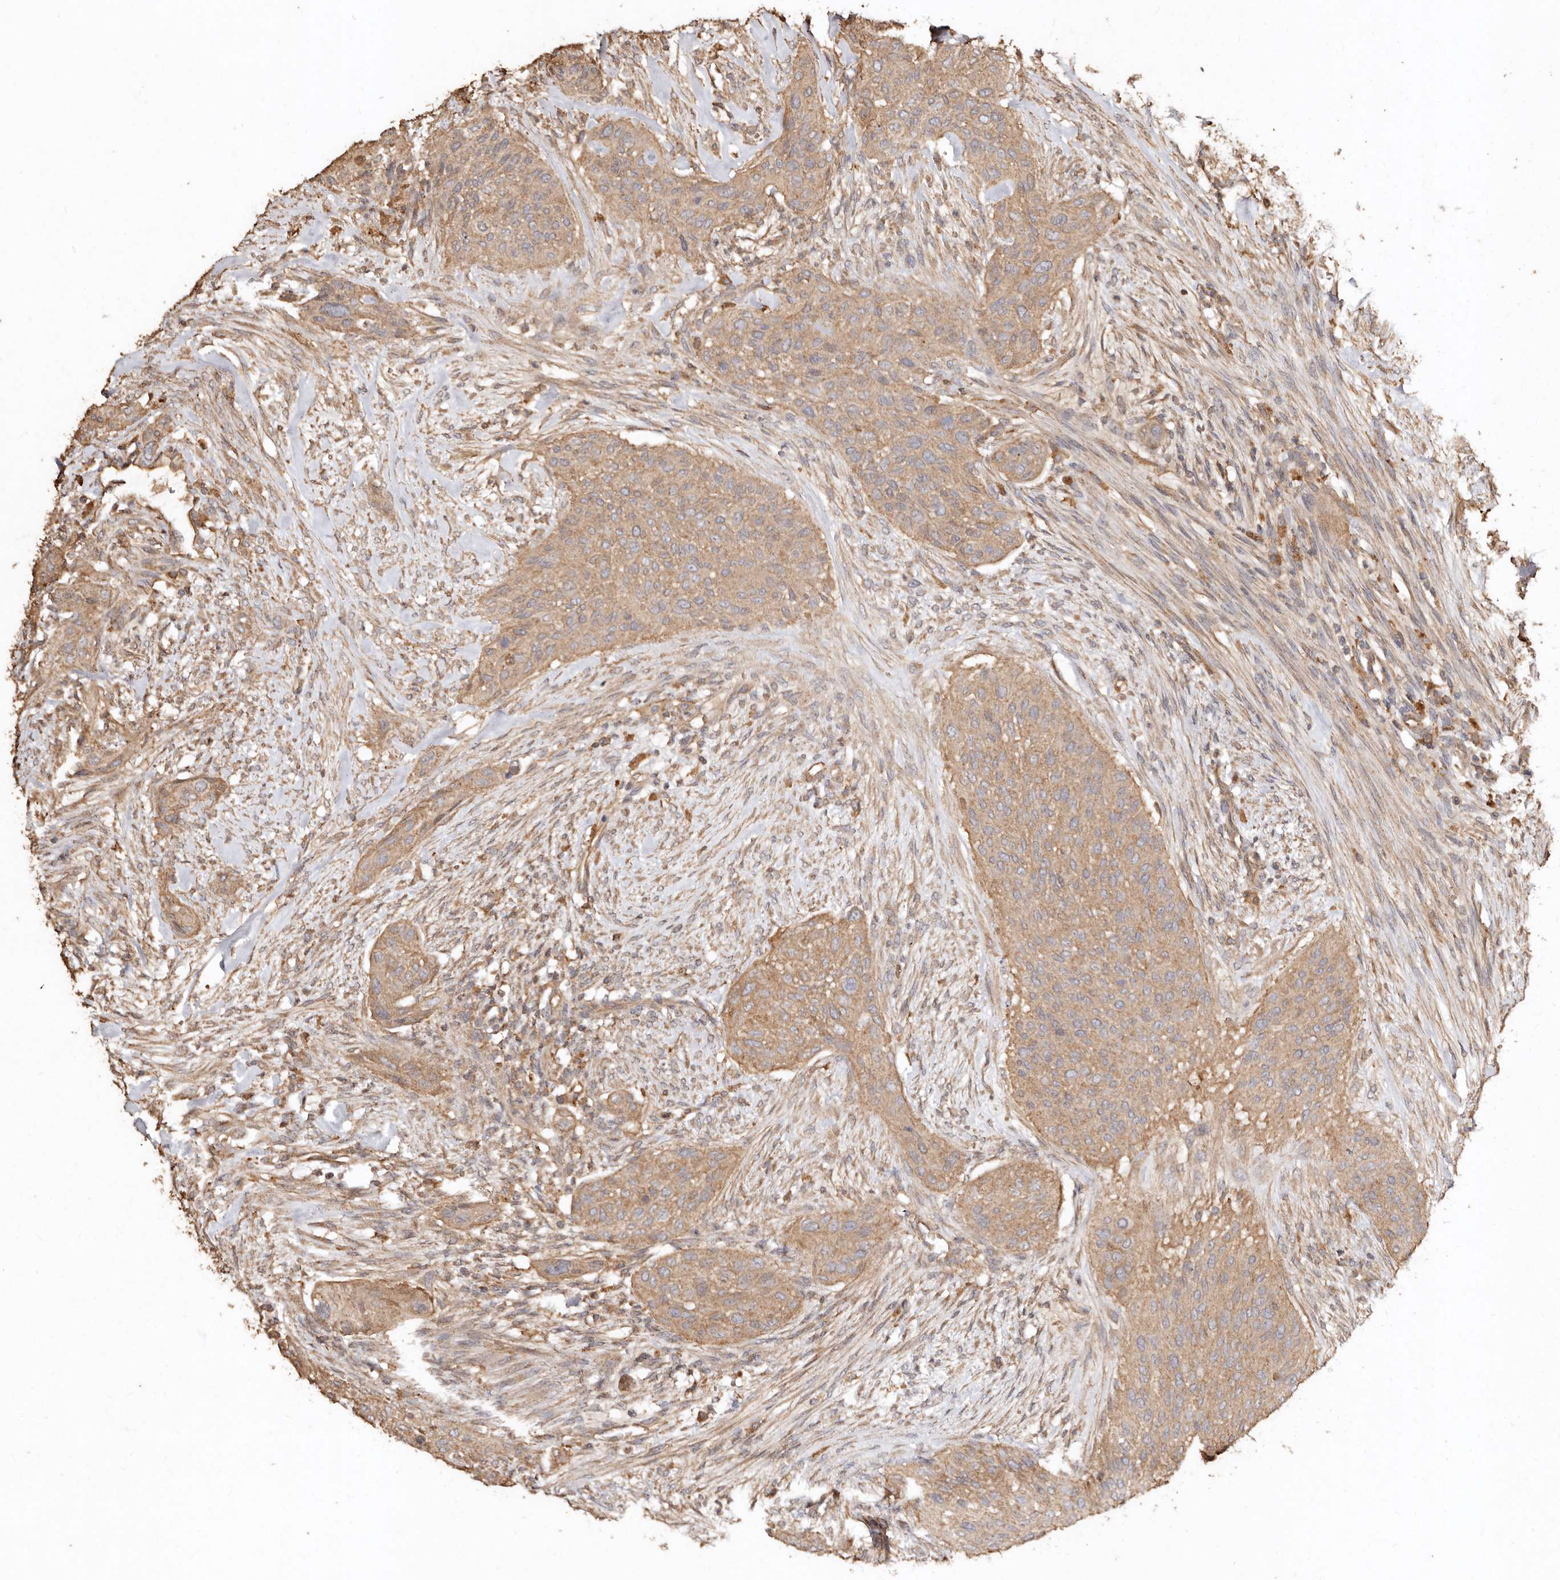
{"staining": {"intensity": "moderate", "quantity": ">75%", "location": "cytoplasmic/membranous"}, "tissue": "urothelial cancer", "cell_type": "Tumor cells", "image_type": "cancer", "snomed": [{"axis": "morphology", "description": "Urothelial carcinoma, High grade"}, {"axis": "topography", "description": "Urinary bladder"}], "caption": "Urothelial cancer tissue reveals moderate cytoplasmic/membranous expression in about >75% of tumor cells, visualized by immunohistochemistry.", "gene": "FARS2", "patient": {"sex": "male", "age": 35}}